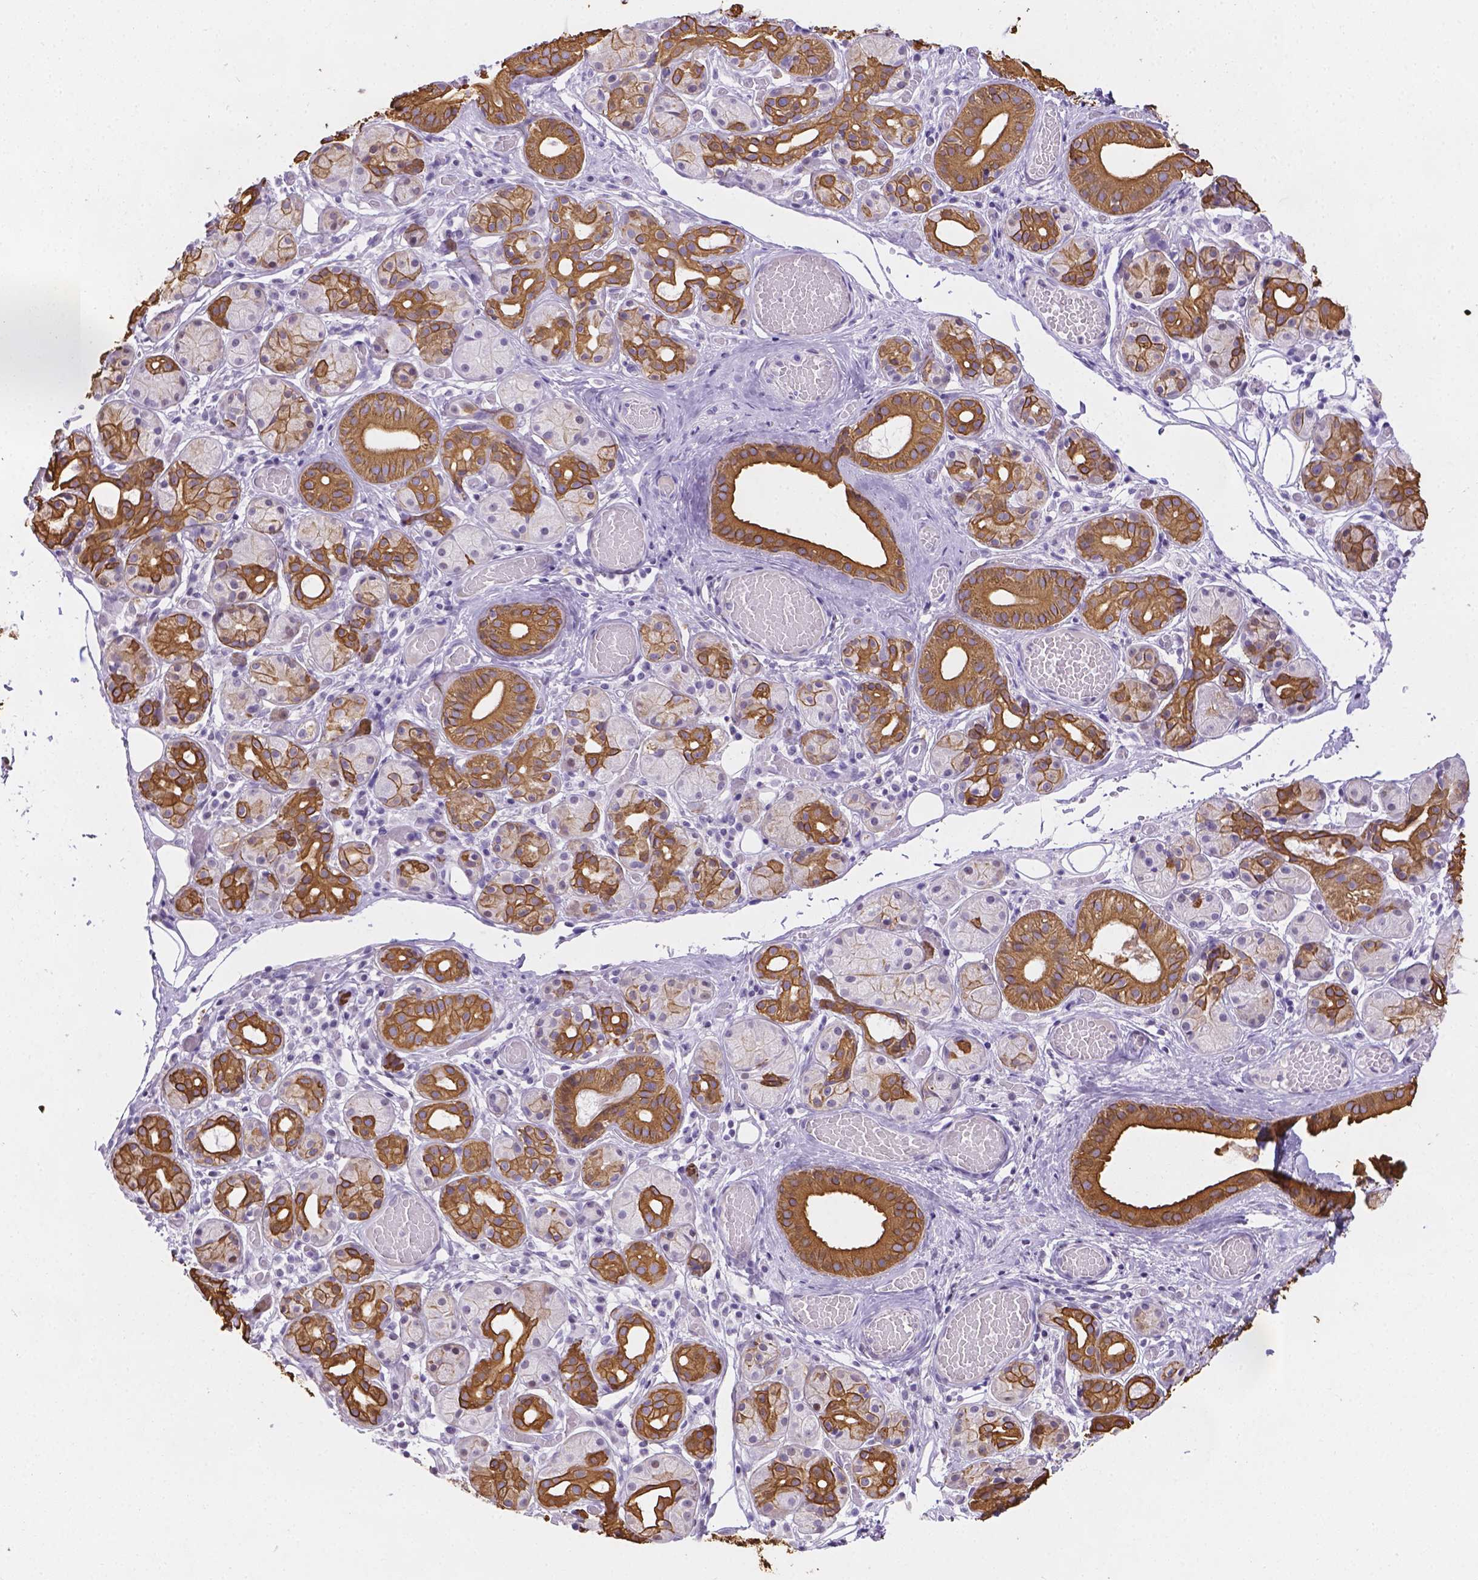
{"staining": {"intensity": "strong", "quantity": "25%-75%", "location": "cytoplasmic/membranous"}, "tissue": "salivary gland", "cell_type": "Glandular cells", "image_type": "normal", "snomed": [{"axis": "morphology", "description": "Normal tissue, NOS"}, {"axis": "topography", "description": "Salivary gland"}, {"axis": "topography", "description": "Peripheral nerve tissue"}], "caption": "IHC (DAB (3,3'-diaminobenzidine)) staining of normal human salivary gland exhibits strong cytoplasmic/membranous protein expression in about 25%-75% of glandular cells. (IHC, brightfield microscopy, high magnification).", "gene": "DMWD", "patient": {"sex": "male", "age": 71}}